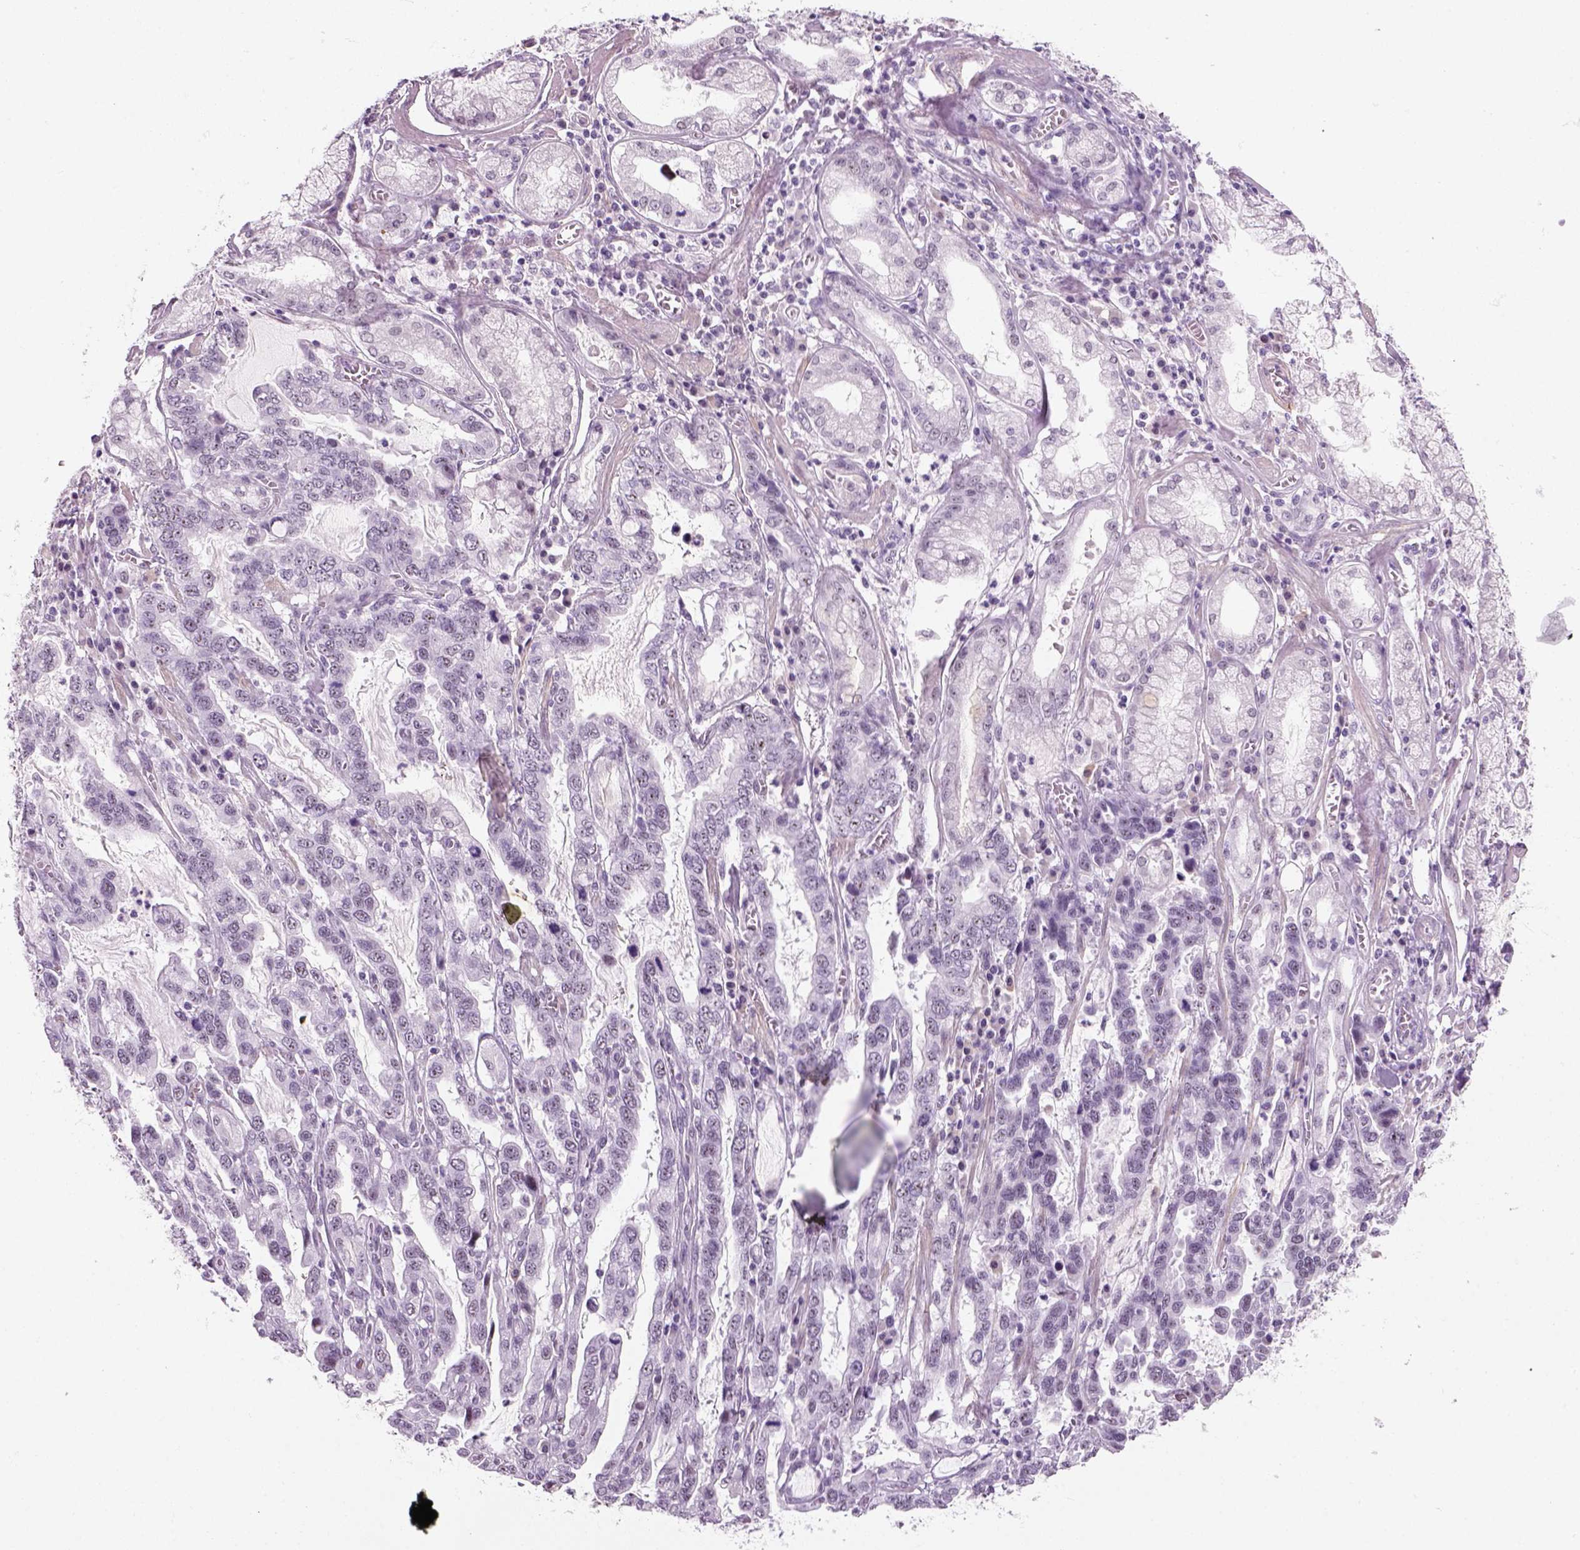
{"staining": {"intensity": "negative", "quantity": "none", "location": "none"}, "tissue": "stomach cancer", "cell_type": "Tumor cells", "image_type": "cancer", "snomed": [{"axis": "morphology", "description": "Adenocarcinoma, NOS"}, {"axis": "topography", "description": "Stomach, lower"}], "caption": "IHC of stomach cancer shows no expression in tumor cells.", "gene": "ZNF865", "patient": {"sex": "female", "age": 76}}